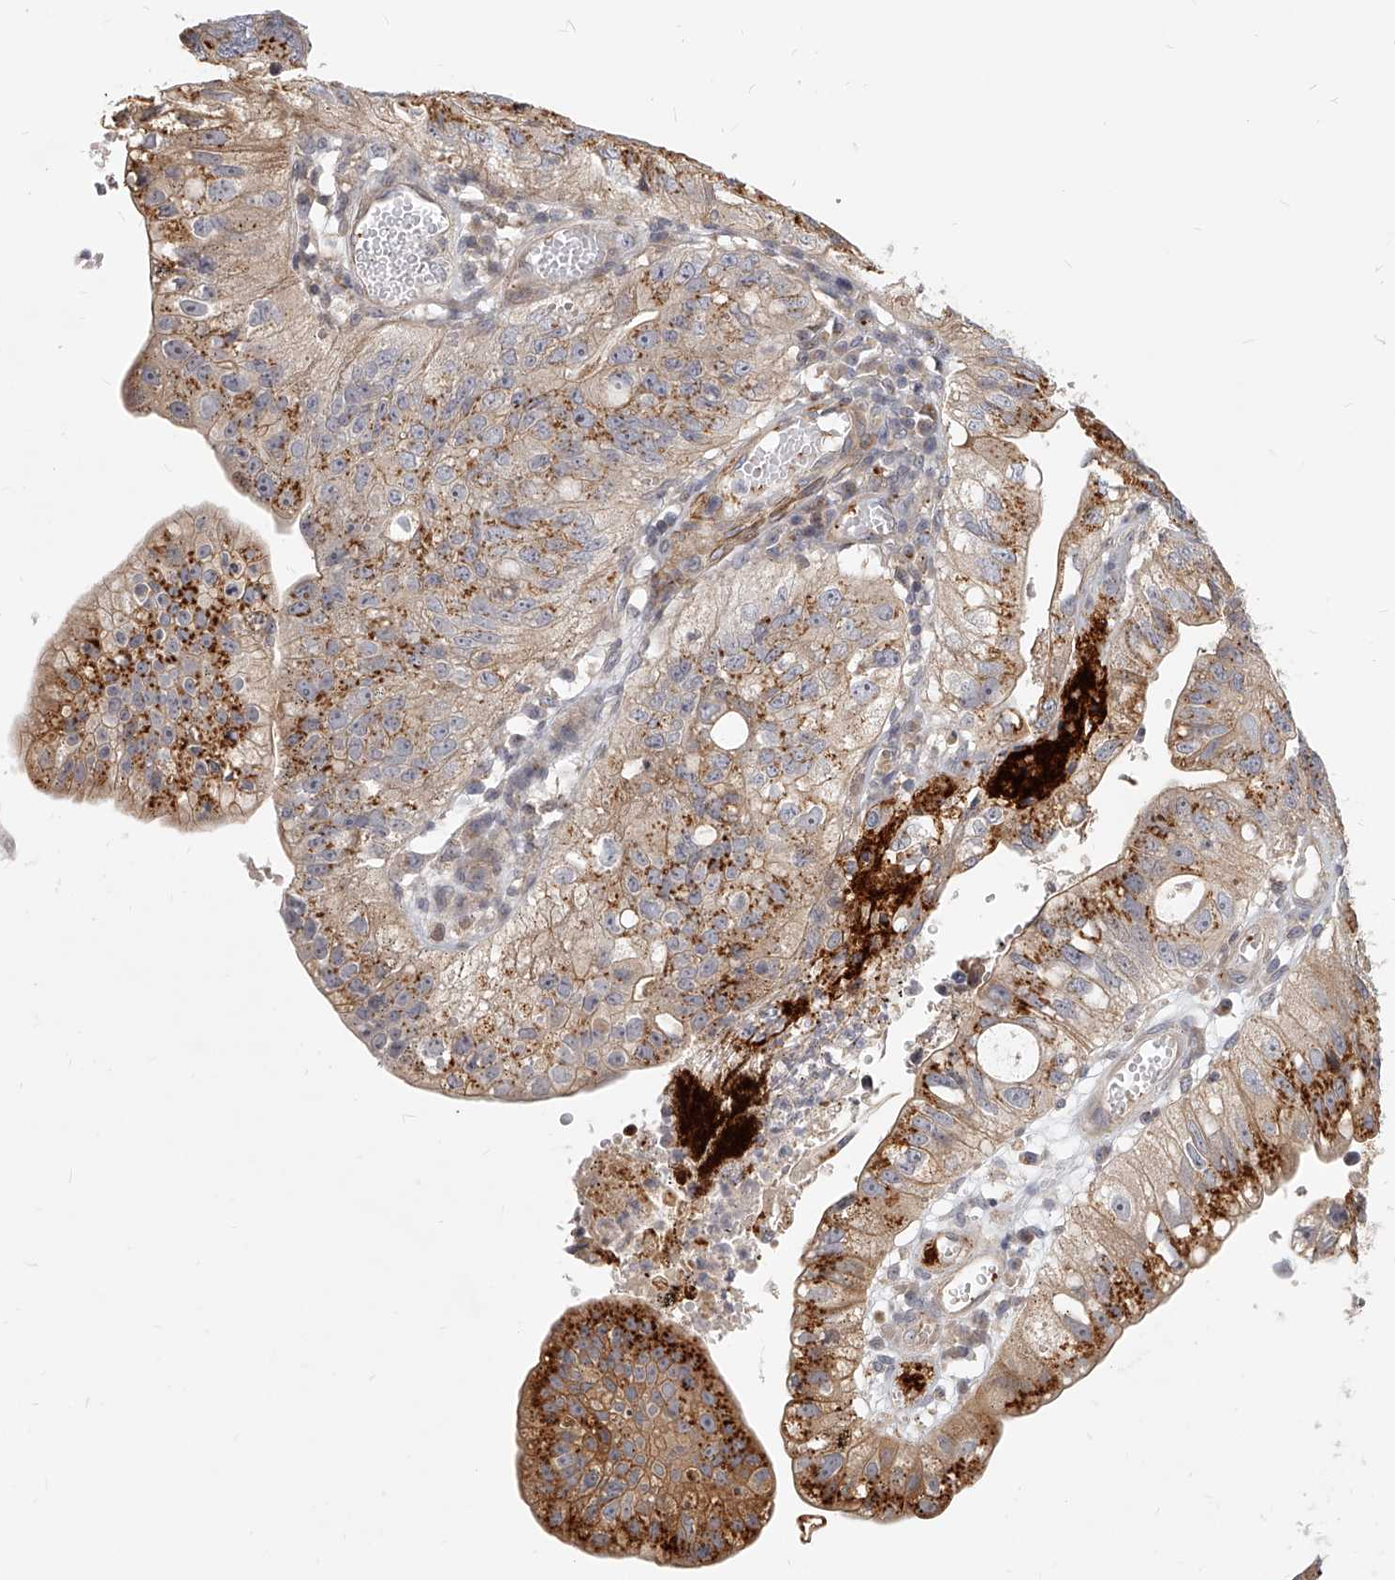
{"staining": {"intensity": "strong", "quantity": "25%-75%", "location": "cytoplasmic/membranous"}, "tissue": "stomach cancer", "cell_type": "Tumor cells", "image_type": "cancer", "snomed": [{"axis": "morphology", "description": "Adenocarcinoma, NOS"}, {"axis": "topography", "description": "Stomach"}], "caption": "Protein staining of adenocarcinoma (stomach) tissue shows strong cytoplasmic/membranous positivity in about 25%-75% of tumor cells. Ihc stains the protein of interest in brown and the nuclei are stained blue.", "gene": "SLC37A1", "patient": {"sex": "male", "age": 59}}